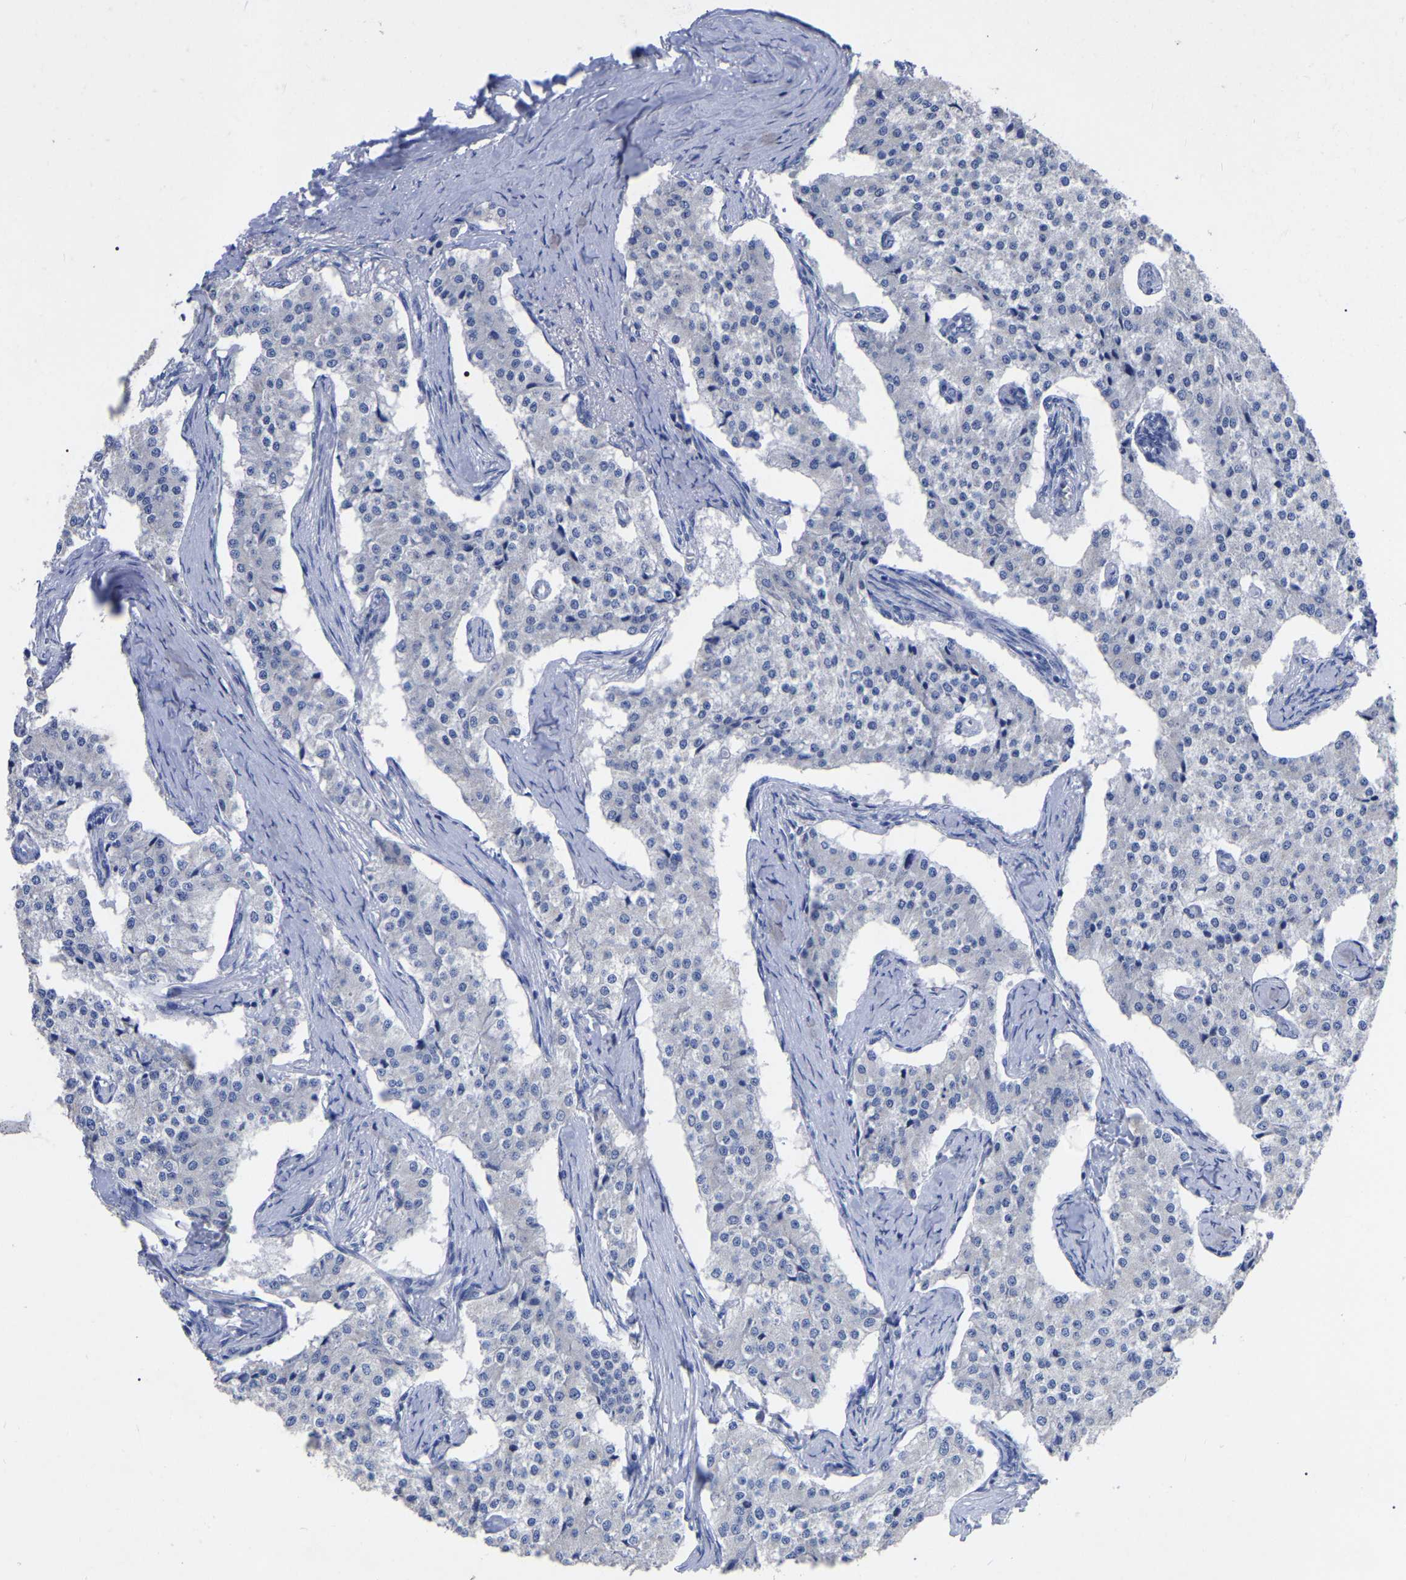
{"staining": {"intensity": "negative", "quantity": "none", "location": "none"}, "tissue": "carcinoid", "cell_type": "Tumor cells", "image_type": "cancer", "snomed": [{"axis": "morphology", "description": "Carcinoid, malignant, NOS"}, {"axis": "topography", "description": "Colon"}], "caption": "Image shows no protein staining in tumor cells of carcinoid (malignant) tissue. The staining was performed using DAB to visualize the protein expression in brown, while the nuclei were stained in blue with hematoxylin (Magnification: 20x).", "gene": "ANXA13", "patient": {"sex": "female", "age": 52}}